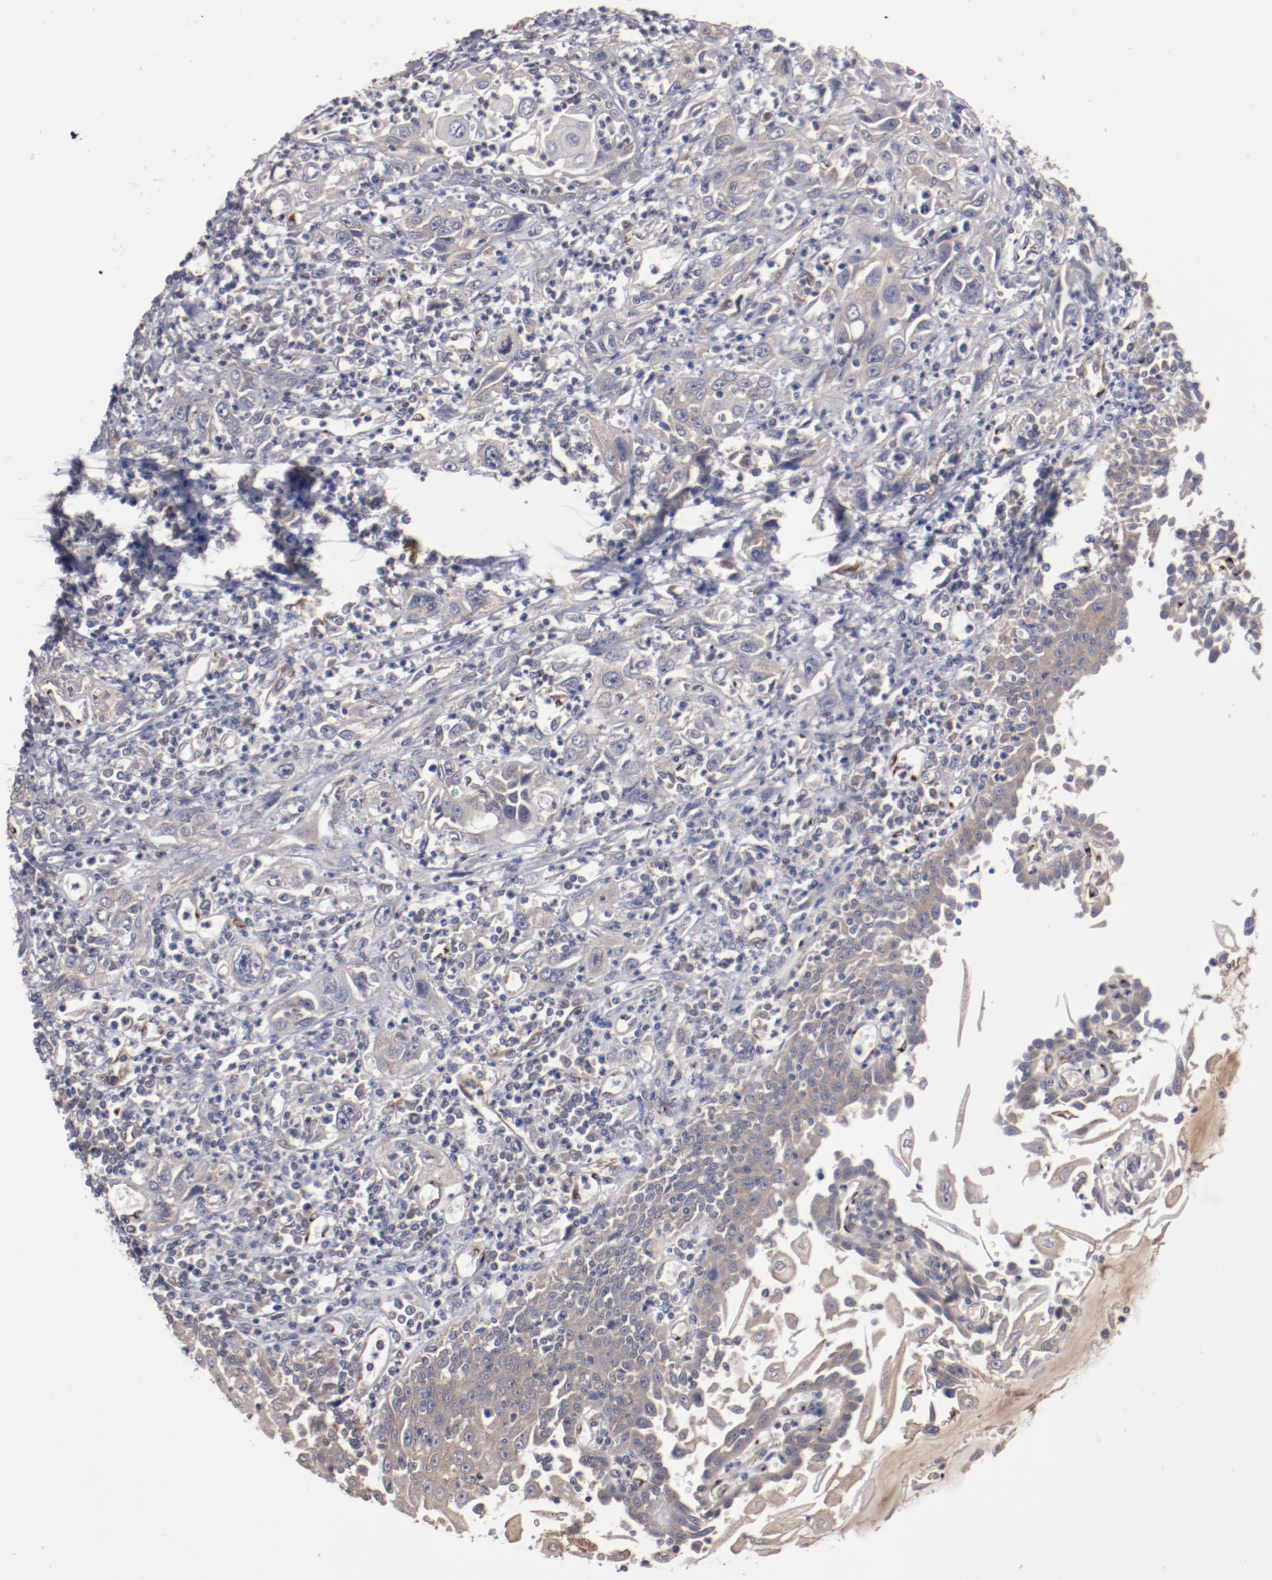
{"staining": {"intensity": "weak", "quantity": "25%-75%", "location": "cytoplasmic/membranous"}, "tissue": "esophagus", "cell_type": "Squamous epithelial cells", "image_type": "normal", "snomed": [{"axis": "morphology", "description": "Normal tissue, NOS"}, {"axis": "topography", "description": "Esophagus"}], "caption": "Weak cytoplasmic/membranous positivity is present in approximately 25%-75% of squamous epithelial cells in benign esophagus.", "gene": "DIPK2B", "patient": {"sex": "male", "age": 65}}